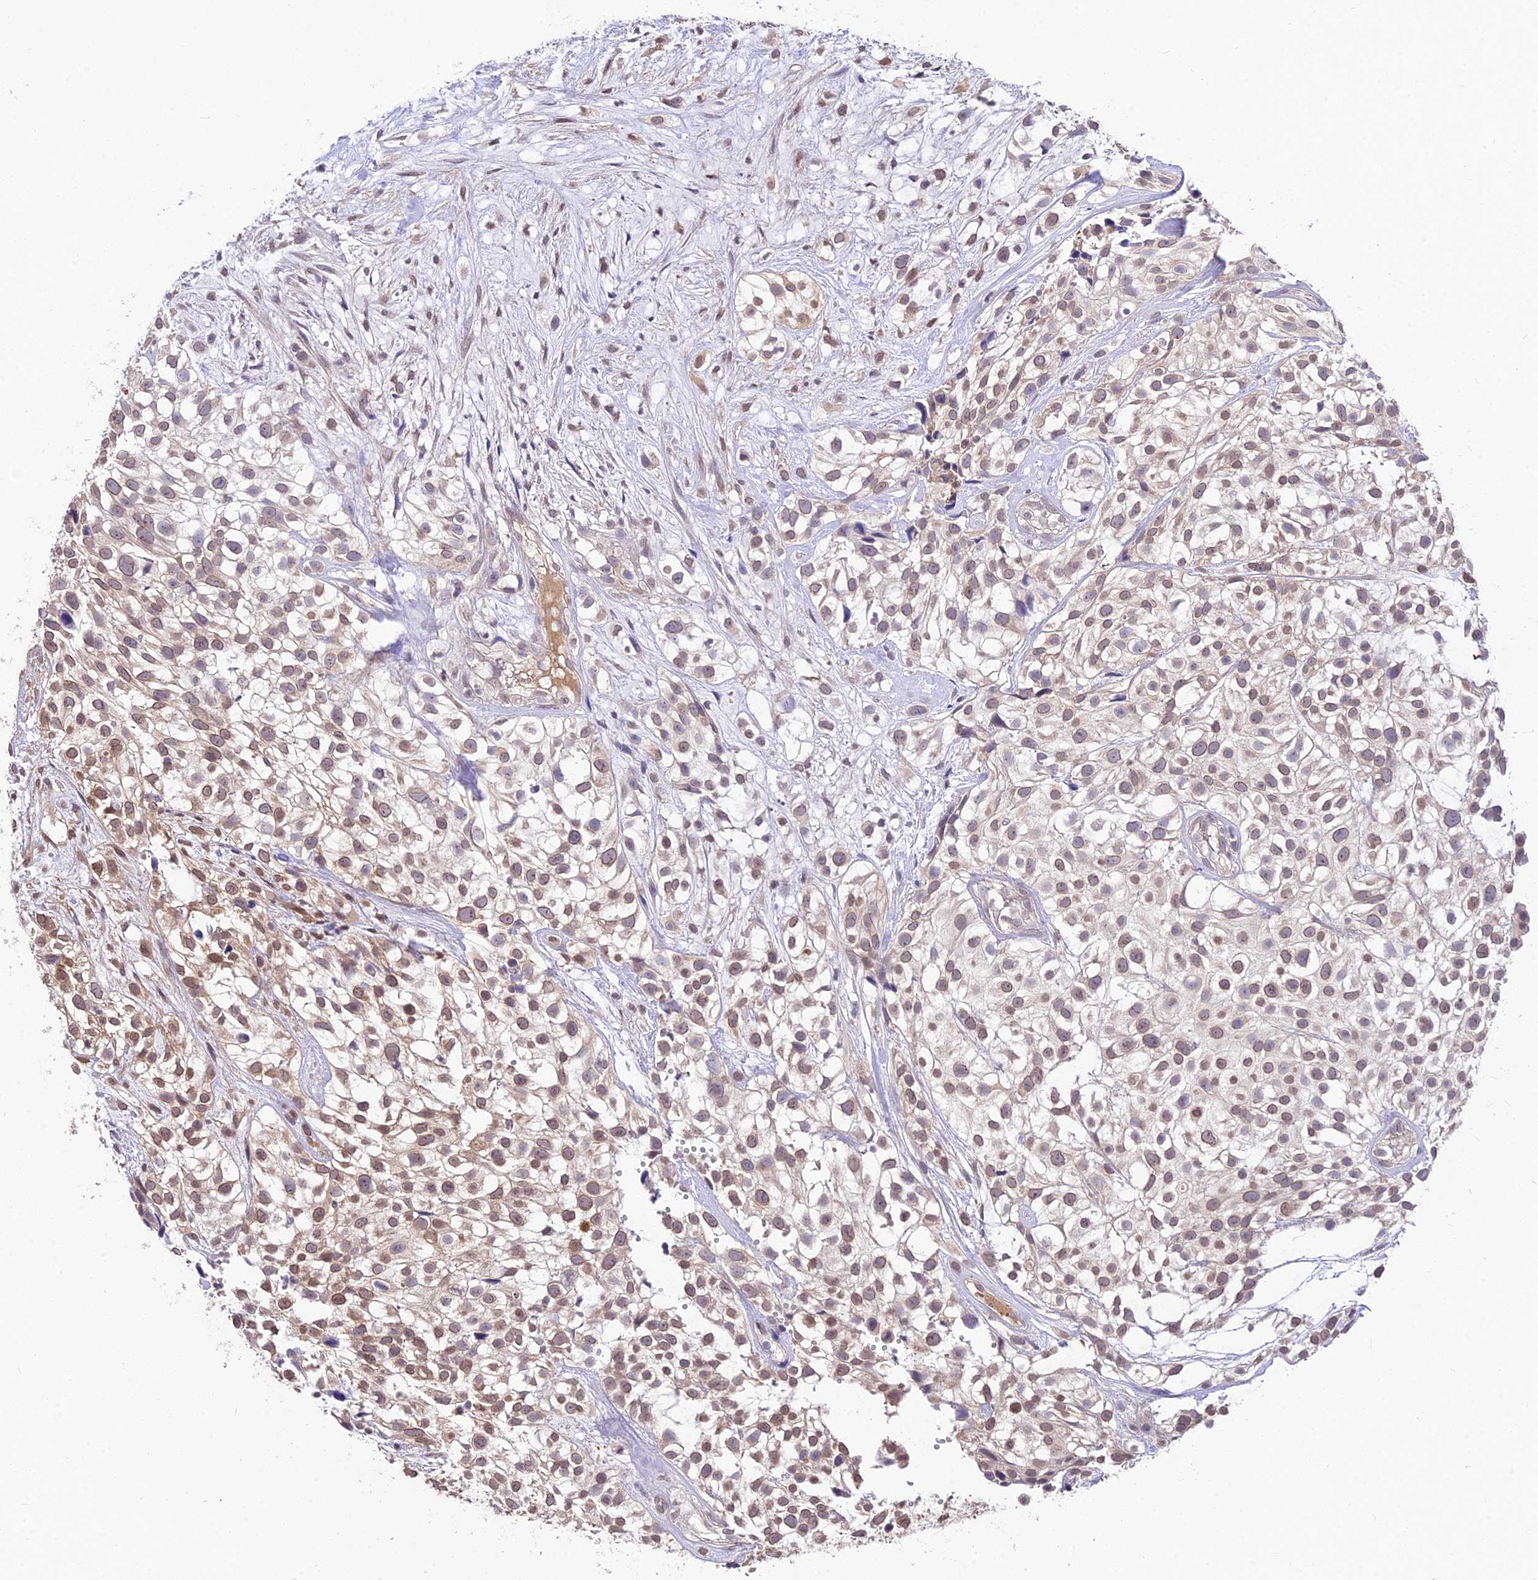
{"staining": {"intensity": "moderate", "quantity": "25%-75%", "location": "cytoplasmic/membranous,nuclear"}, "tissue": "urothelial cancer", "cell_type": "Tumor cells", "image_type": "cancer", "snomed": [{"axis": "morphology", "description": "Urothelial carcinoma, High grade"}, {"axis": "topography", "description": "Urinary bladder"}], "caption": "A brown stain shows moderate cytoplasmic/membranous and nuclear staining of a protein in urothelial cancer tumor cells.", "gene": "PGK1", "patient": {"sex": "male", "age": 56}}